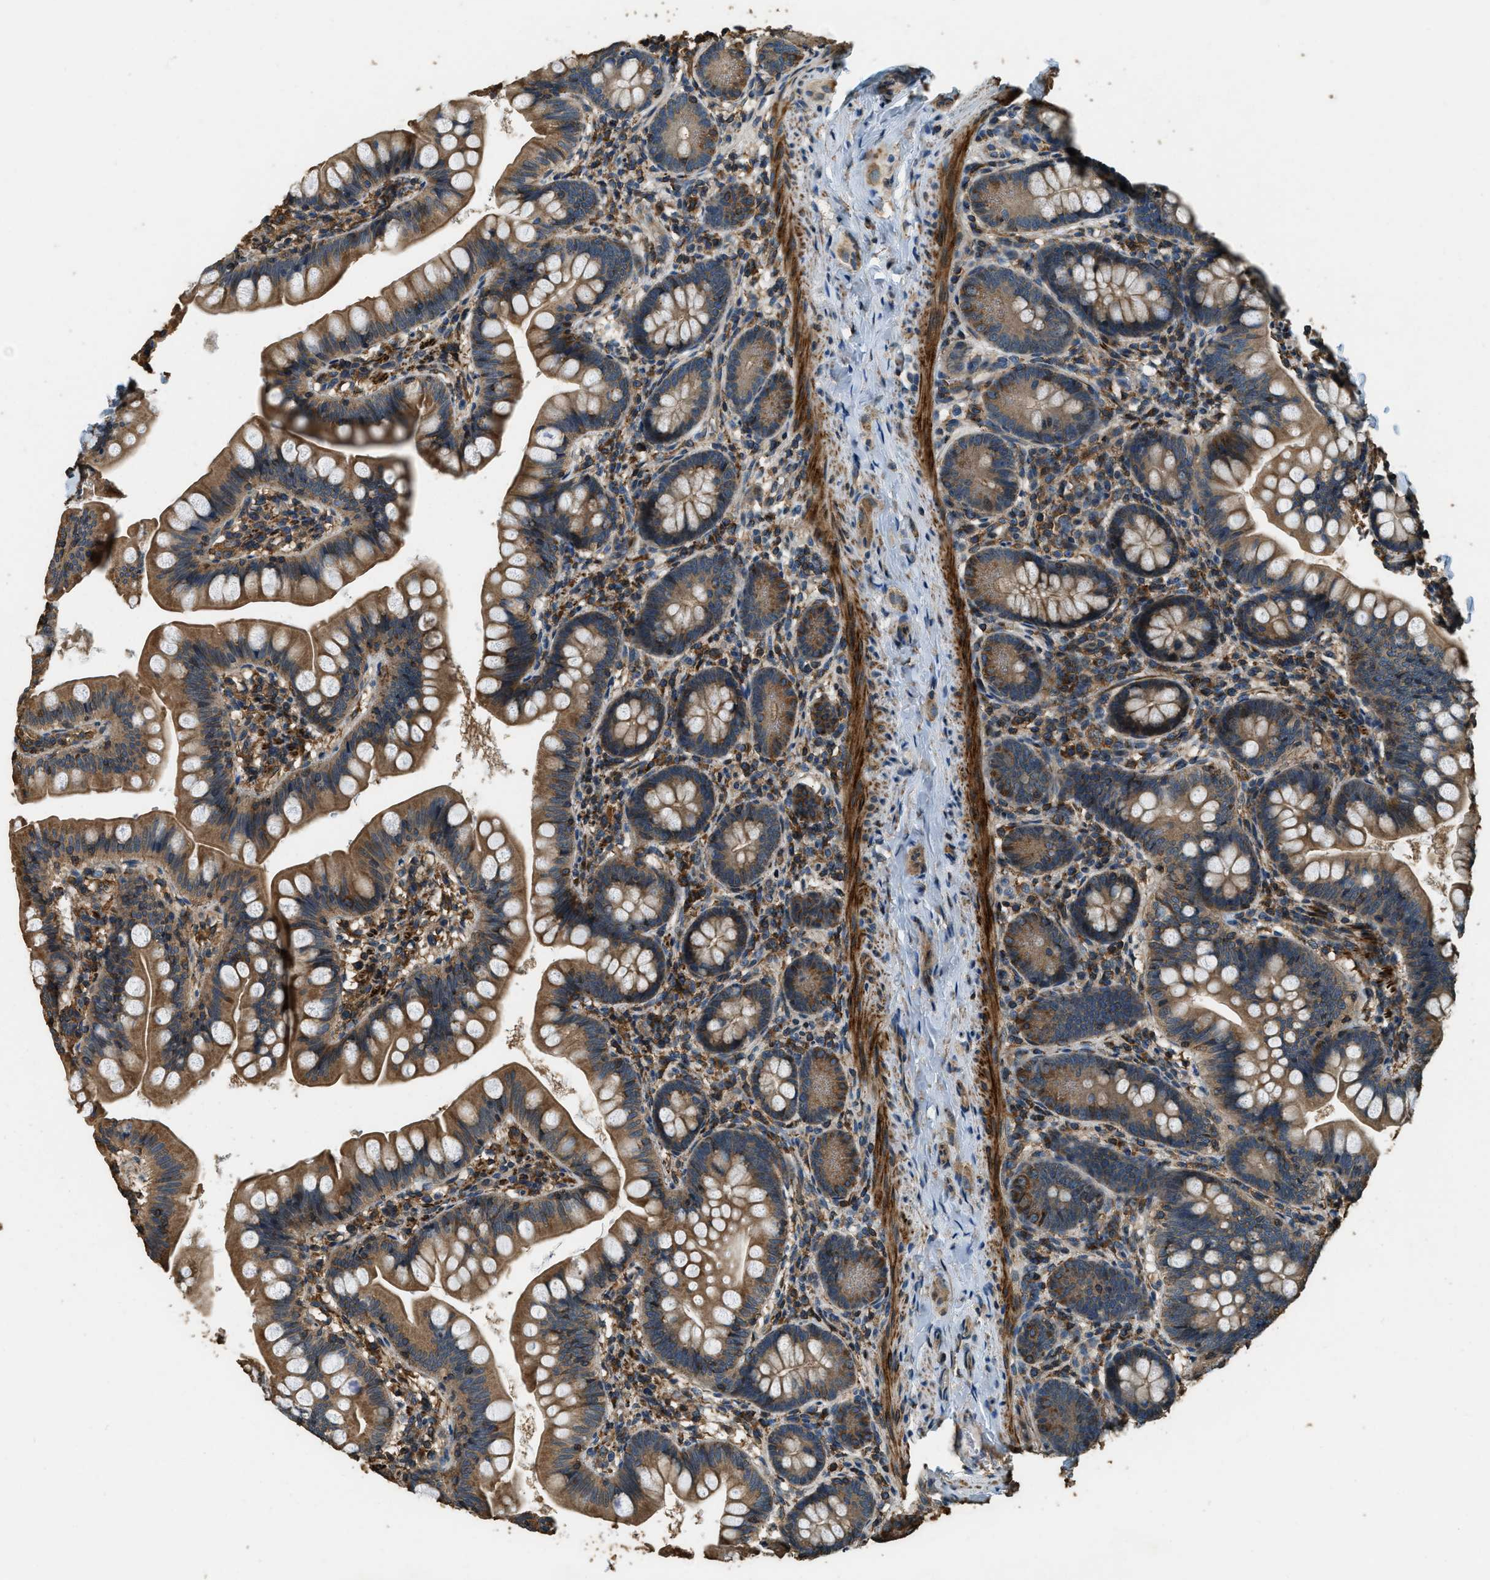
{"staining": {"intensity": "strong", "quantity": ">75%", "location": "cytoplasmic/membranous"}, "tissue": "small intestine", "cell_type": "Glandular cells", "image_type": "normal", "snomed": [{"axis": "morphology", "description": "Normal tissue, NOS"}, {"axis": "topography", "description": "Small intestine"}], "caption": "The micrograph displays staining of benign small intestine, revealing strong cytoplasmic/membranous protein expression (brown color) within glandular cells.", "gene": "ERGIC1", "patient": {"sex": "male", "age": 7}}